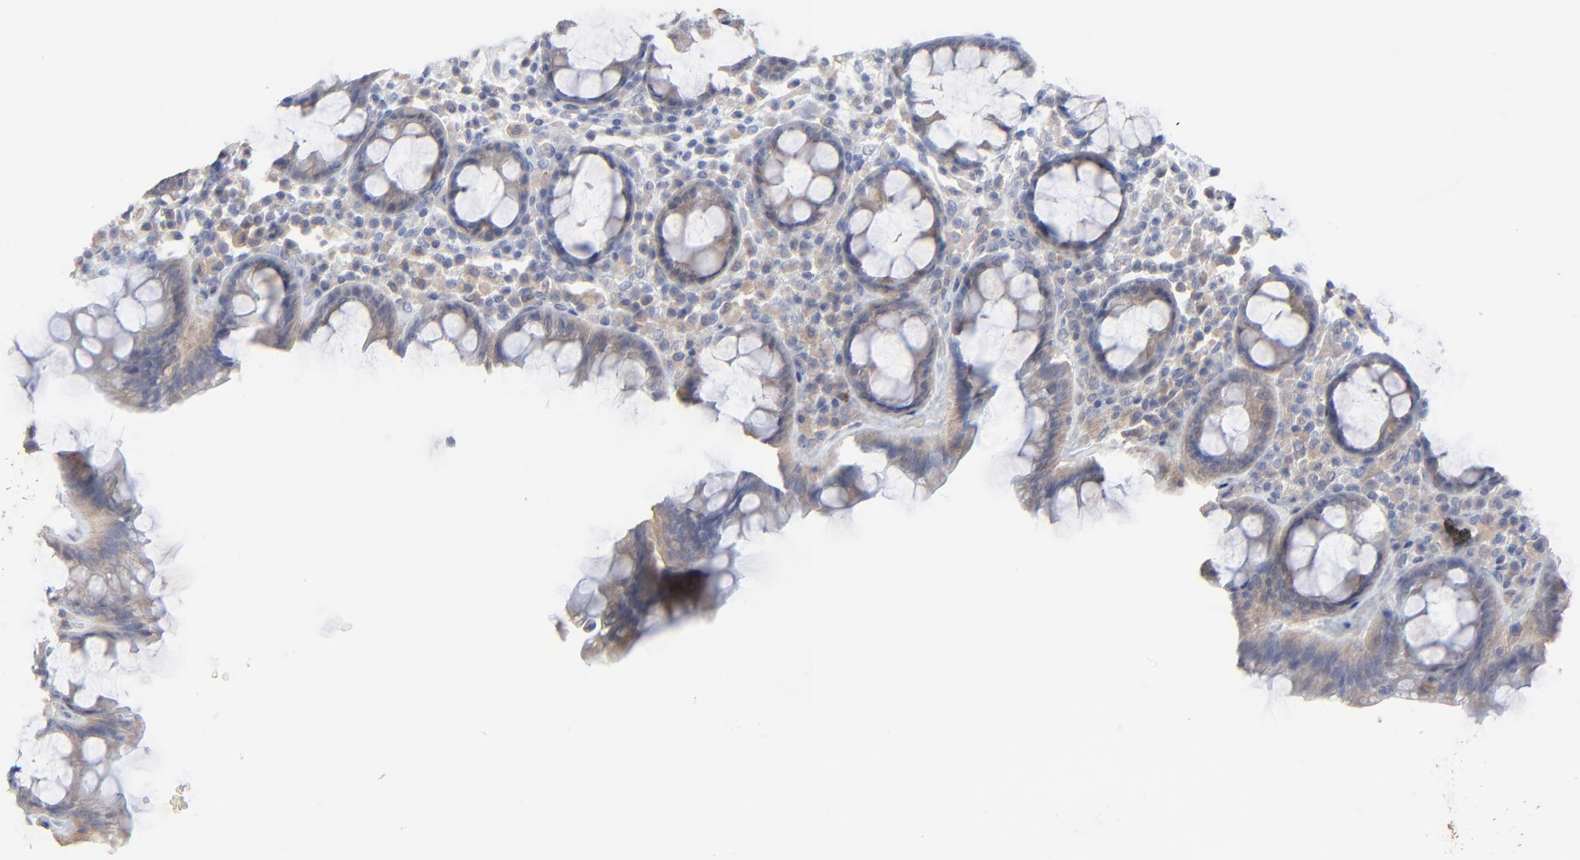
{"staining": {"intensity": "weak", "quantity": "<25%", "location": "cytoplasmic/membranous"}, "tissue": "rectum", "cell_type": "Glandular cells", "image_type": "normal", "snomed": [{"axis": "morphology", "description": "Normal tissue, NOS"}, {"axis": "topography", "description": "Rectum"}], "caption": "This is an IHC histopathology image of normal human rectum. There is no expression in glandular cells.", "gene": "FANCB", "patient": {"sex": "male", "age": 92}}